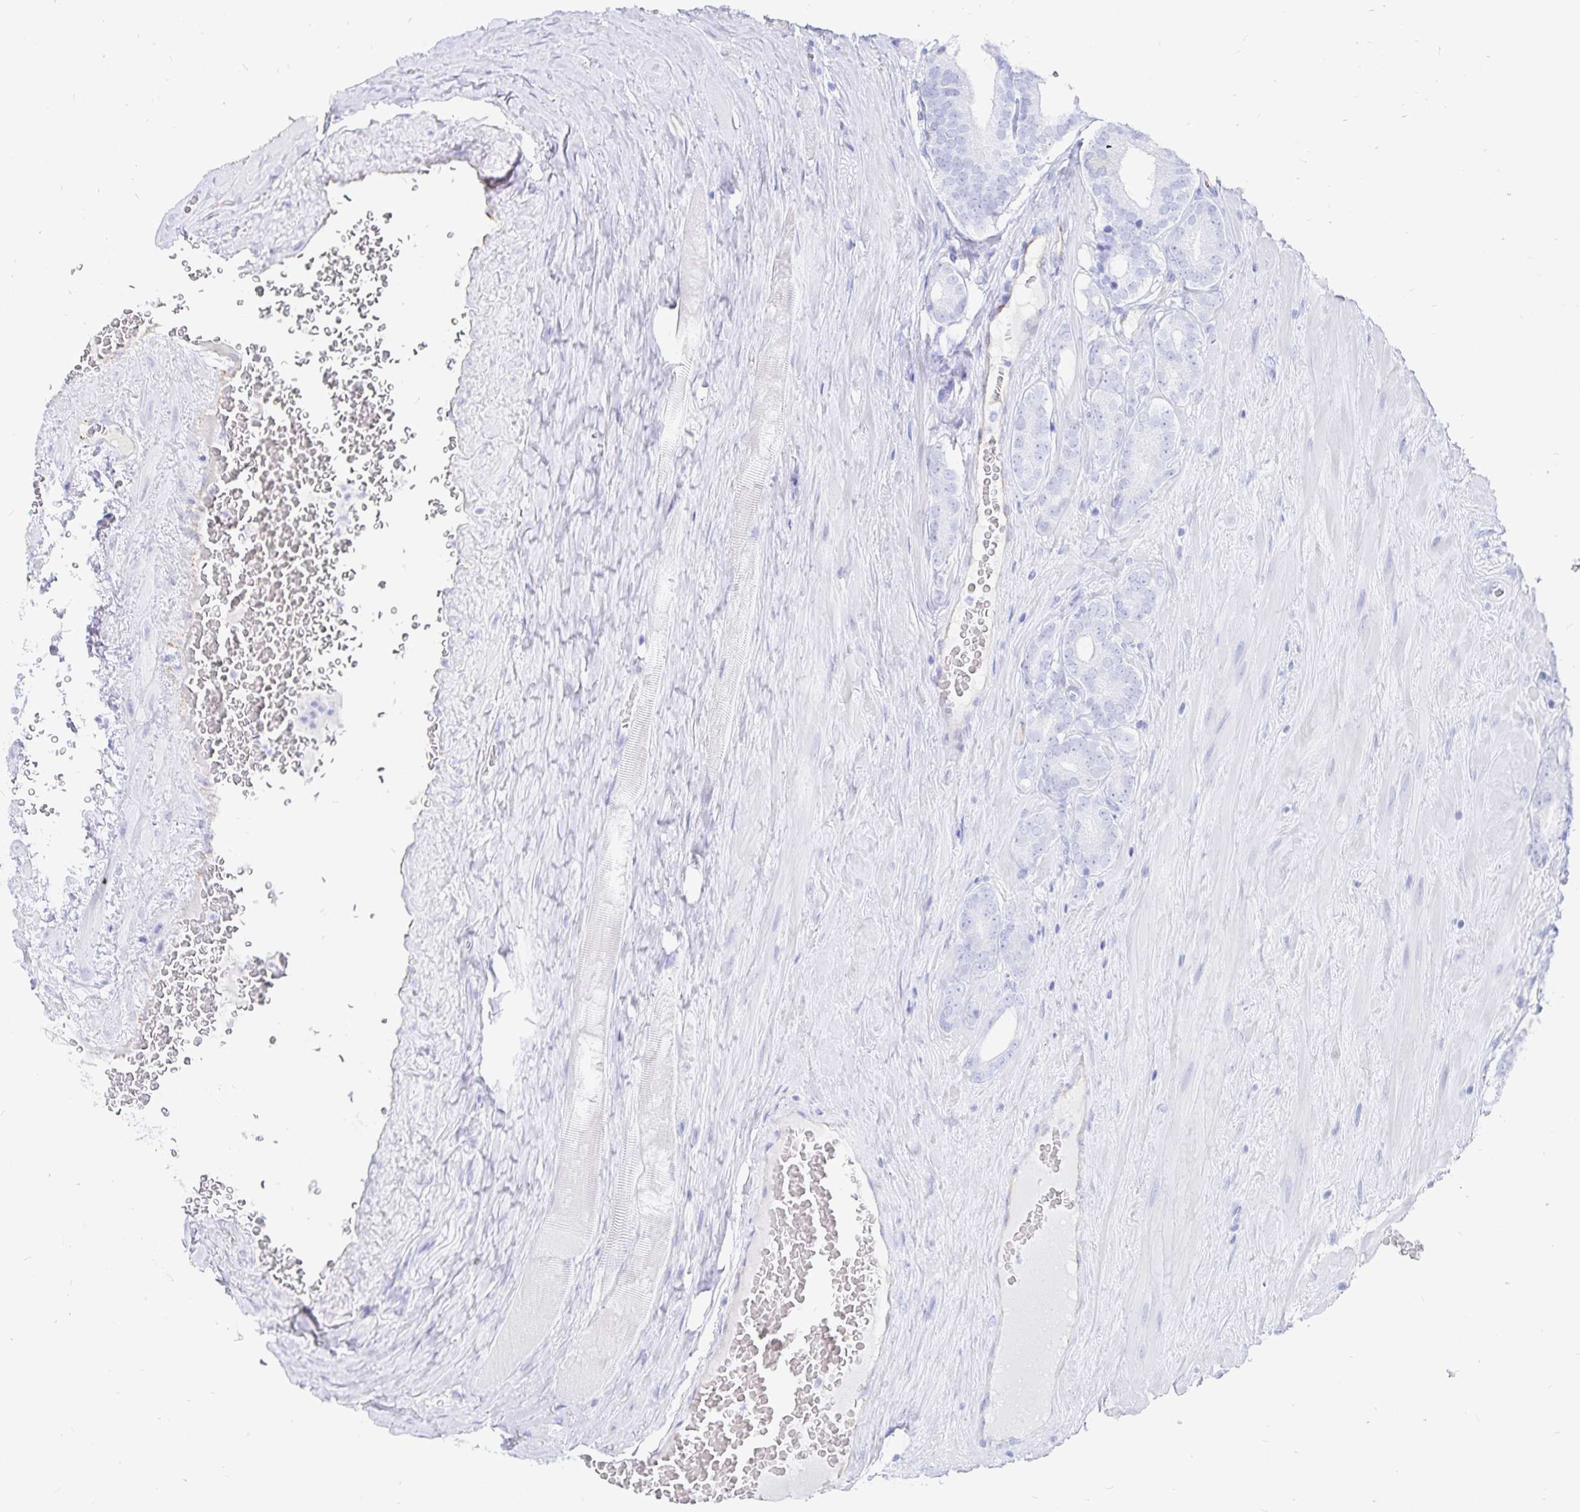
{"staining": {"intensity": "negative", "quantity": "none", "location": "none"}, "tissue": "prostate cancer", "cell_type": "Tumor cells", "image_type": "cancer", "snomed": [{"axis": "morphology", "description": "Adenocarcinoma, High grade"}, {"axis": "topography", "description": "Prostate"}], "caption": "Tumor cells show no significant protein expression in prostate cancer (adenocarcinoma (high-grade)). (Immunohistochemistry (ihc), brightfield microscopy, high magnification).", "gene": "INSL5", "patient": {"sex": "male", "age": 66}}